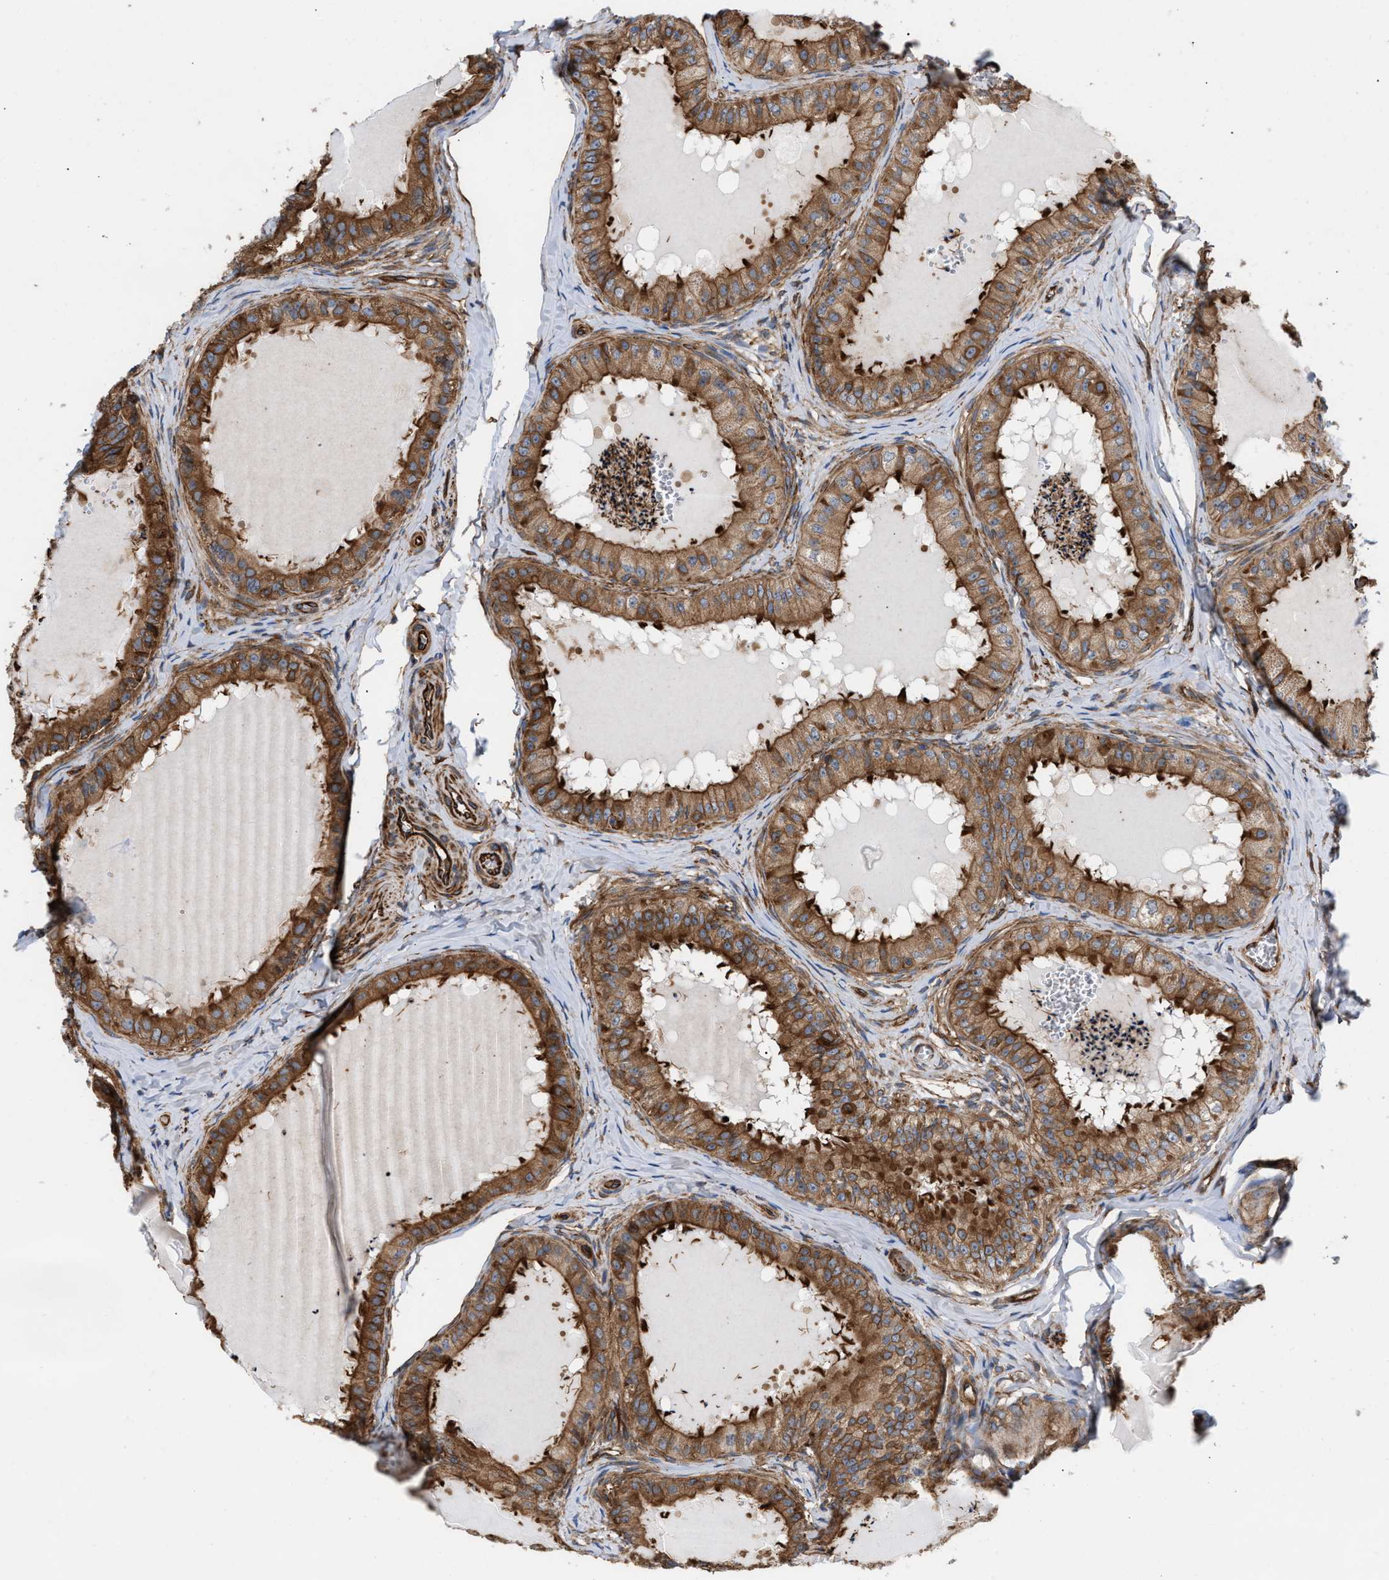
{"staining": {"intensity": "strong", "quantity": ">75%", "location": "cytoplasmic/membranous"}, "tissue": "epididymis", "cell_type": "Glandular cells", "image_type": "normal", "snomed": [{"axis": "morphology", "description": "Normal tissue, NOS"}, {"axis": "topography", "description": "Epididymis"}], "caption": "Glandular cells reveal high levels of strong cytoplasmic/membranous staining in about >75% of cells in unremarkable epididymis.", "gene": "EPS15L1", "patient": {"sex": "male", "age": 46}}